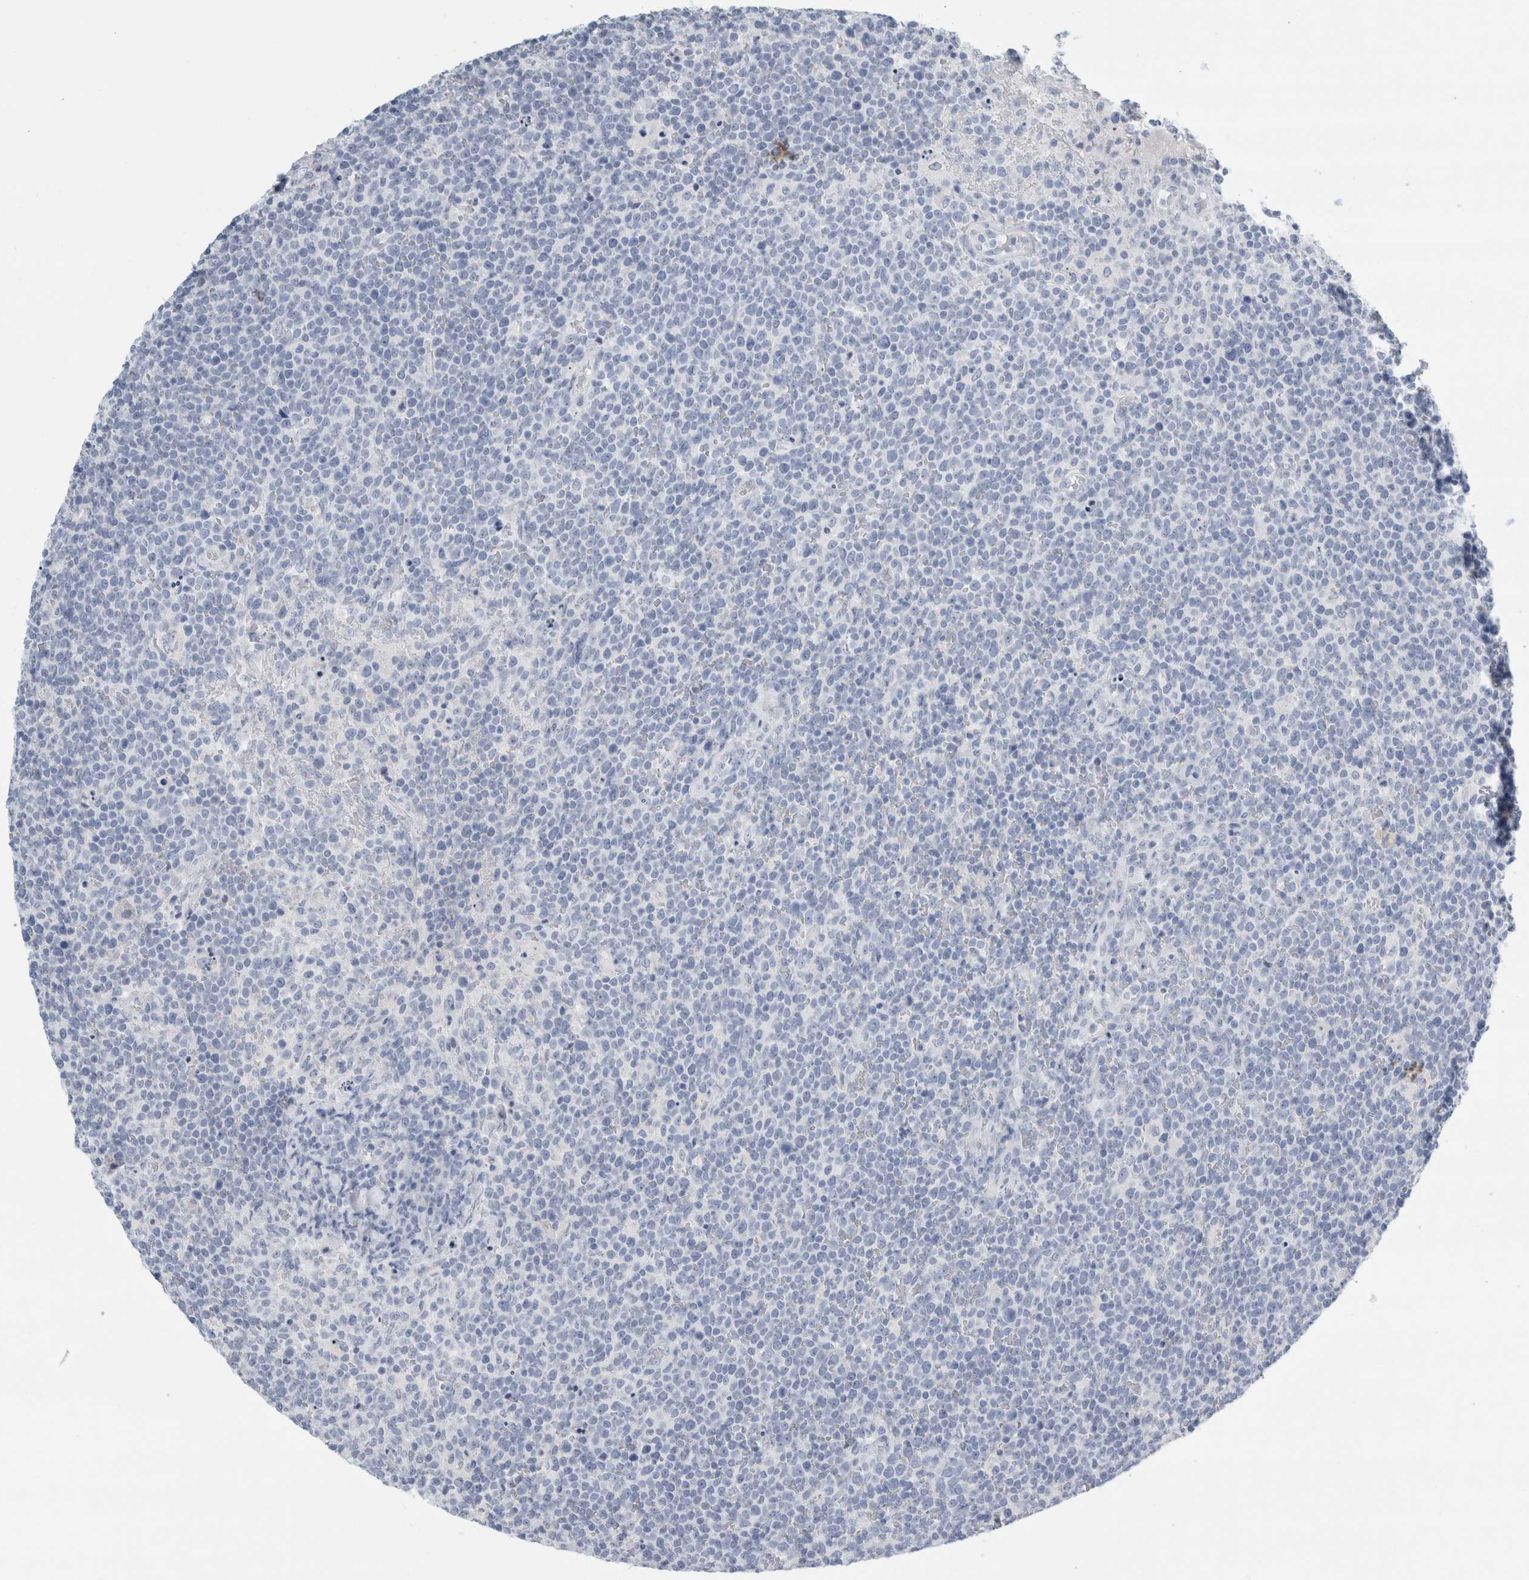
{"staining": {"intensity": "negative", "quantity": "none", "location": "none"}, "tissue": "lymphoma", "cell_type": "Tumor cells", "image_type": "cancer", "snomed": [{"axis": "morphology", "description": "Malignant lymphoma, non-Hodgkin's type, High grade"}, {"axis": "topography", "description": "Lymph node"}], "caption": "IHC of high-grade malignant lymphoma, non-Hodgkin's type displays no staining in tumor cells.", "gene": "RPH3AL", "patient": {"sex": "male", "age": 61}}